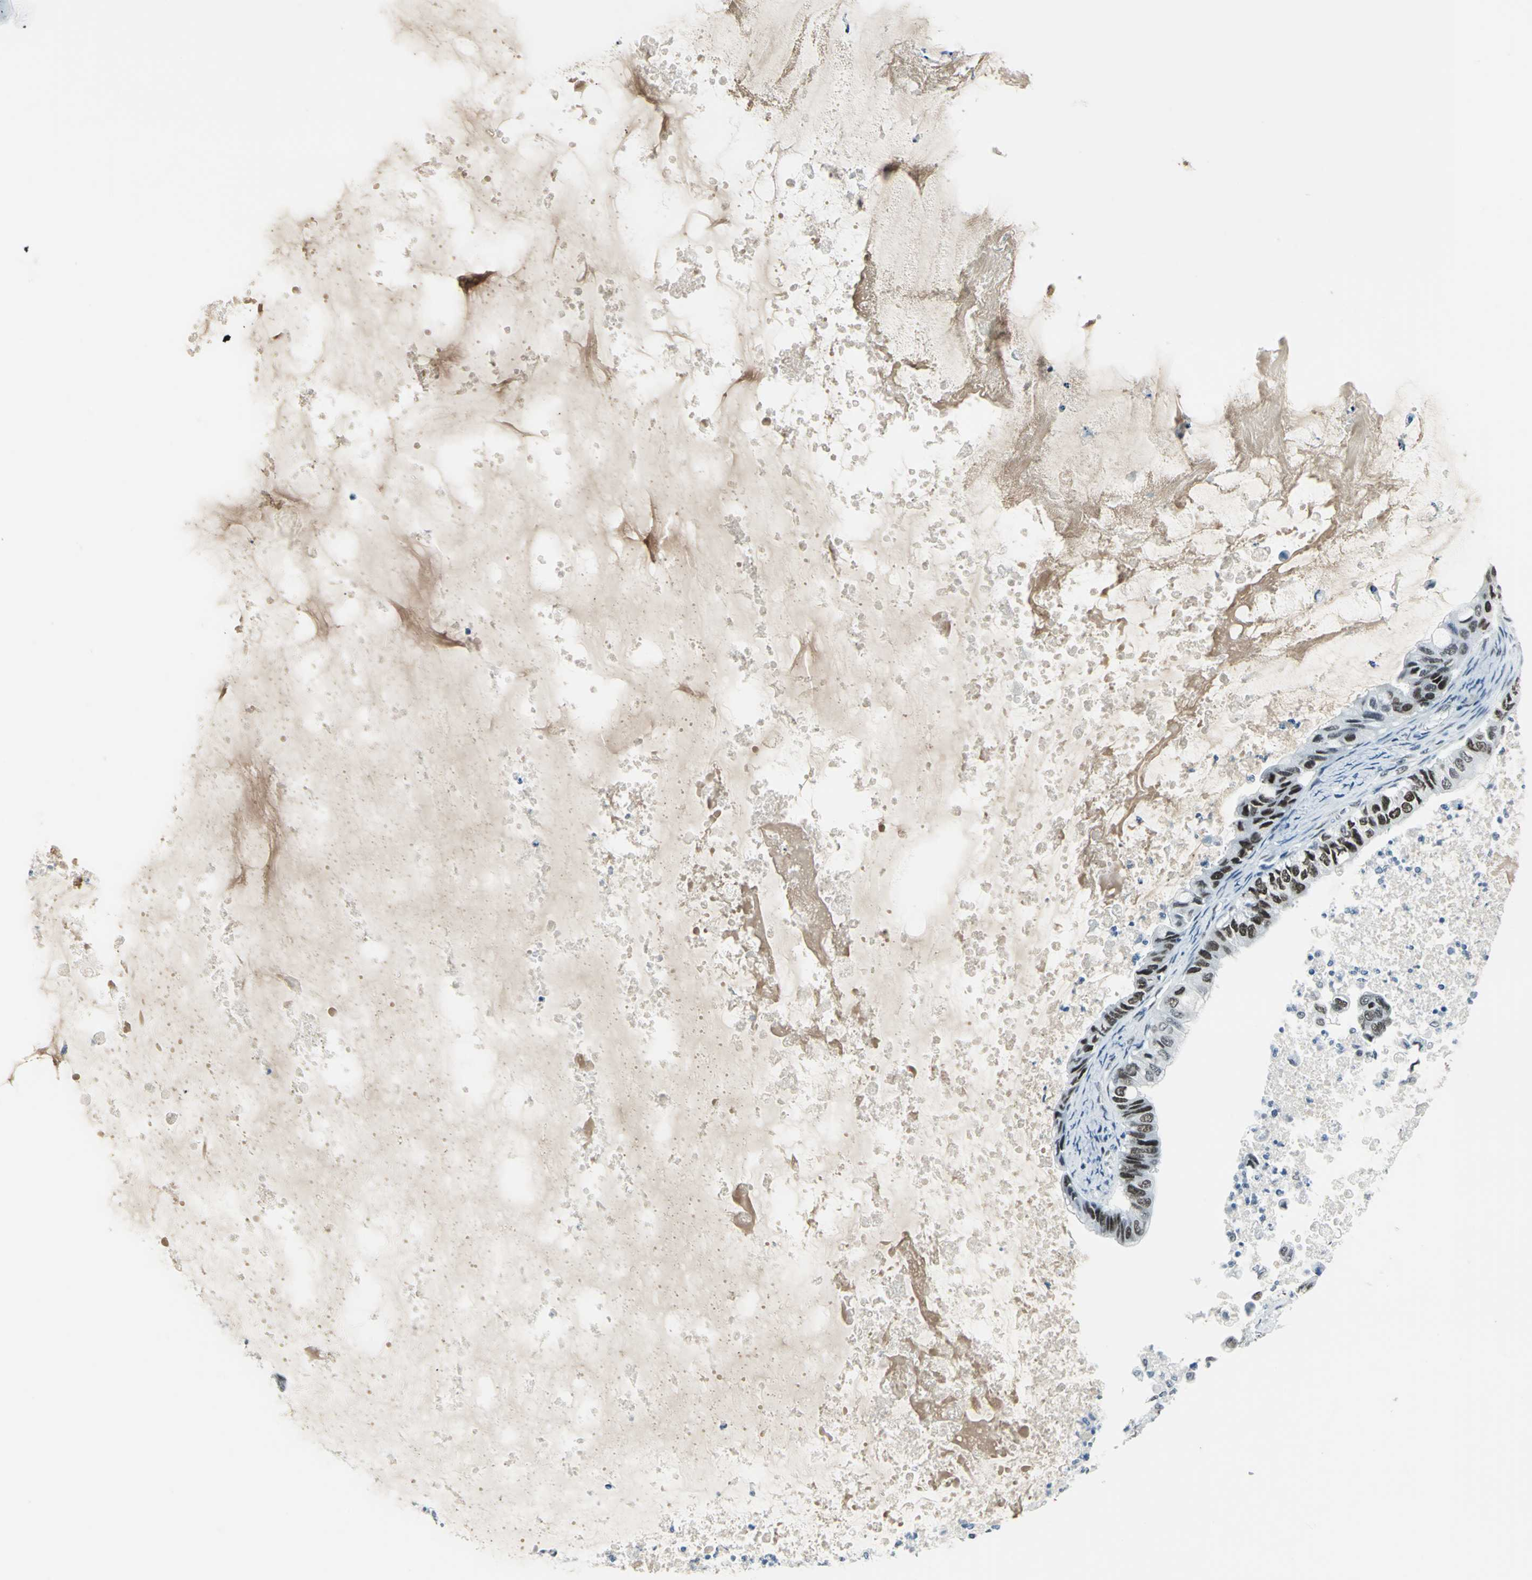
{"staining": {"intensity": "moderate", "quantity": ">75%", "location": "nuclear"}, "tissue": "ovarian cancer", "cell_type": "Tumor cells", "image_type": "cancer", "snomed": [{"axis": "morphology", "description": "Cystadenocarcinoma, mucinous, NOS"}, {"axis": "topography", "description": "Ovary"}], "caption": "This photomicrograph exhibits ovarian cancer stained with immunohistochemistry (IHC) to label a protein in brown. The nuclear of tumor cells show moderate positivity for the protein. Nuclei are counter-stained blue.", "gene": "ADNP", "patient": {"sex": "female", "age": 80}}